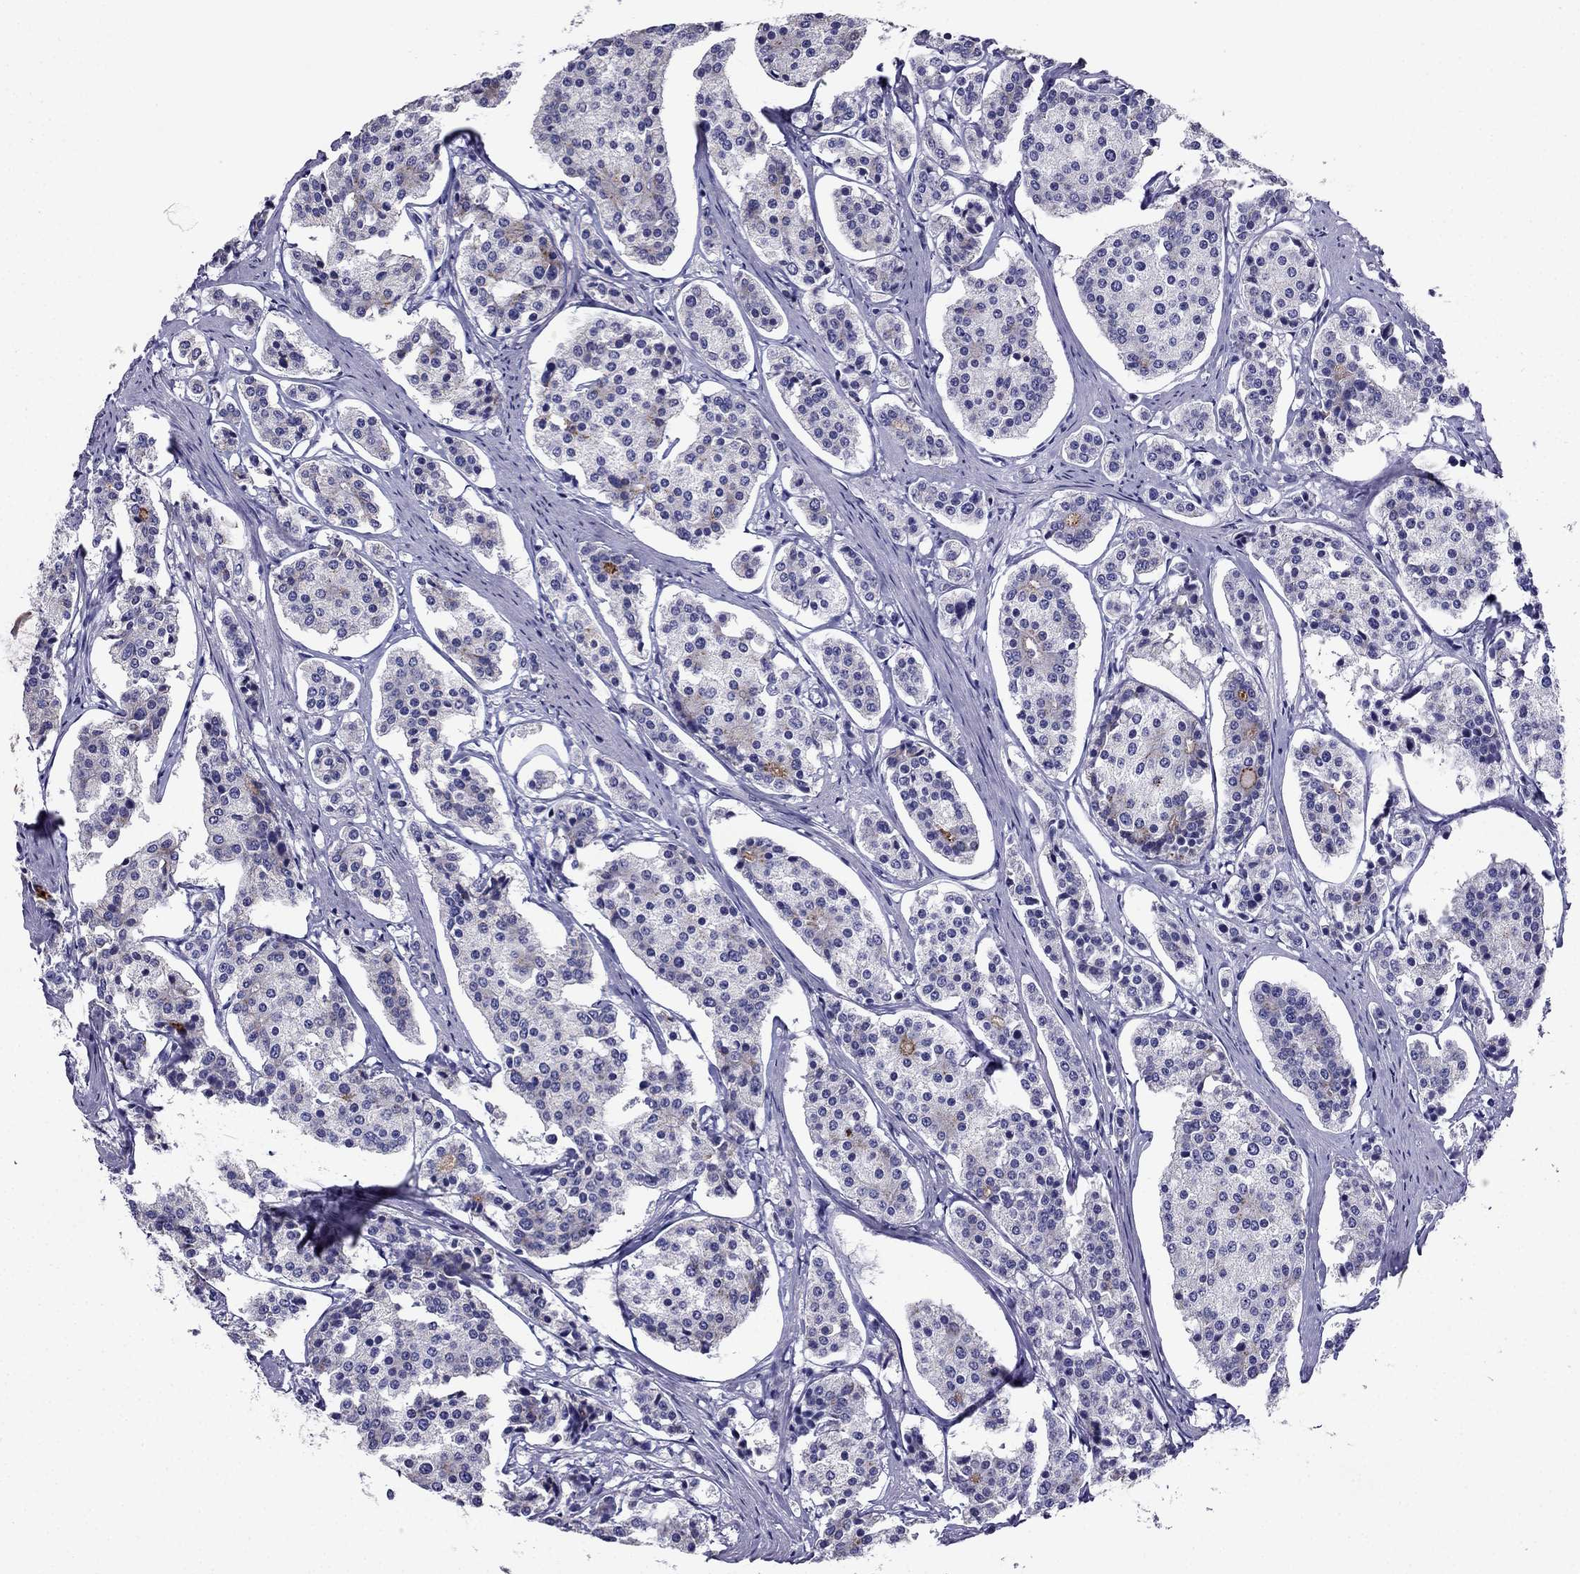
{"staining": {"intensity": "negative", "quantity": "none", "location": "none"}, "tissue": "carcinoid", "cell_type": "Tumor cells", "image_type": "cancer", "snomed": [{"axis": "morphology", "description": "Carcinoid, malignant, NOS"}, {"axis": "topography", "description": "Small intestine"}], "caption": "Carcinoid was stained to show a protein in brown. There is no significant staining in tumor cells.", "gene": "PTH", "patient": {"sex": "female", "age": 65}}